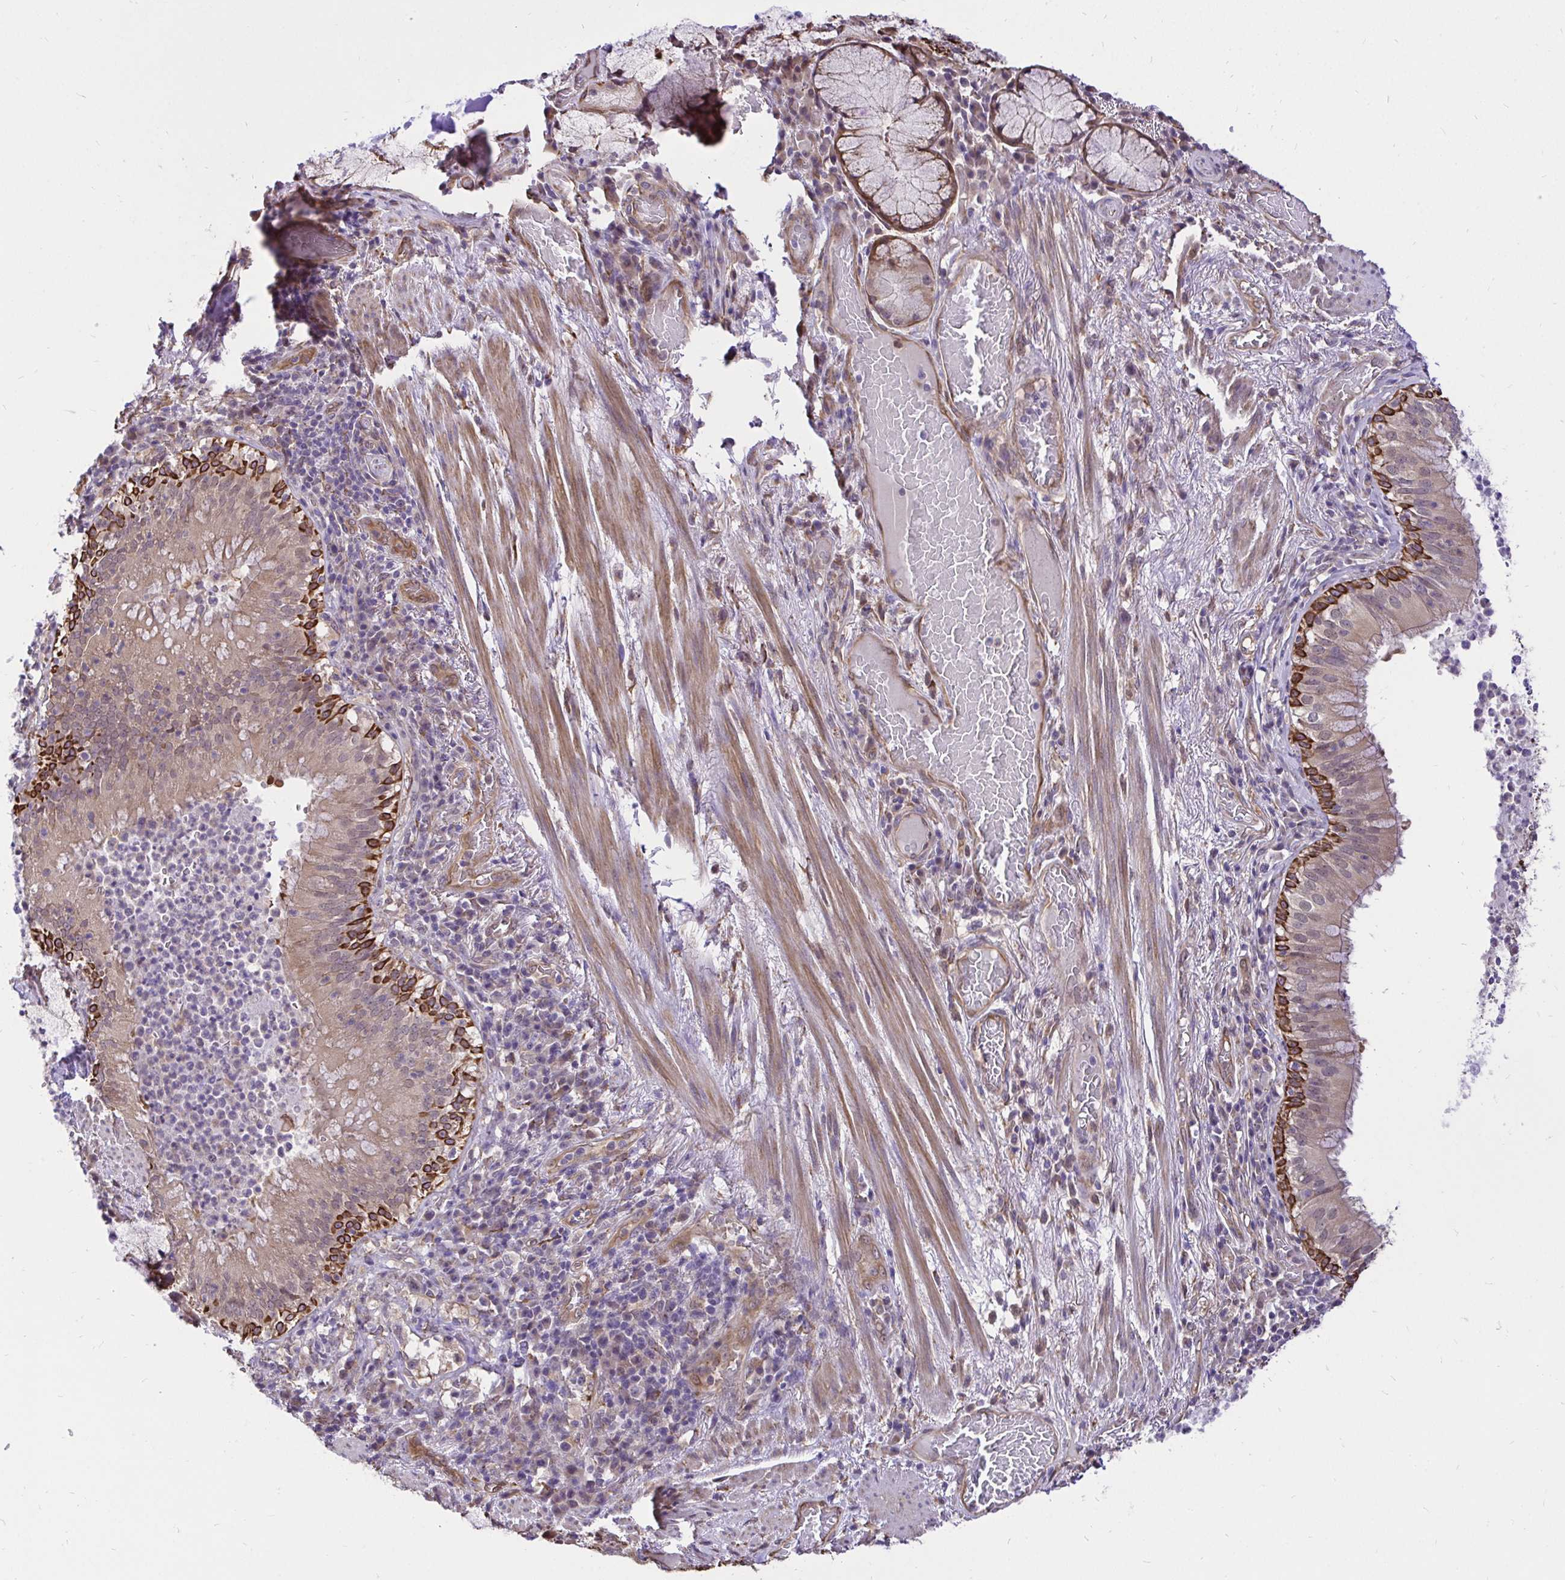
{"staining": {"intensity": "strong", "quantity": "25%-75%", "location": "cytoplasmic/membranous"}, "tissue": "bronchus", "cell_type": "Respiratory epithelial cells", "image_type": "normal", "snomed": [{"axis": "morphology", "description": "Normal tissue, NOS"}, {"axis": "topography", "description": "Lymph node"}, {"axis": "topography", "description": "Bronchus"}], "caption": "Brown immunohistochemical staining in benign bronchus reveals strong cytoplasmic/membranous staining in approximately 25%-75% of respiratory epithelial cells. The staining was performed using DAB (3,3'-diaminobenzidine), with brown indicating positive protein expression. Nuclei are stained blue with hematoxylin.", "gene": "CCDC122", "patient": {"sex": "male", "age": 56}}